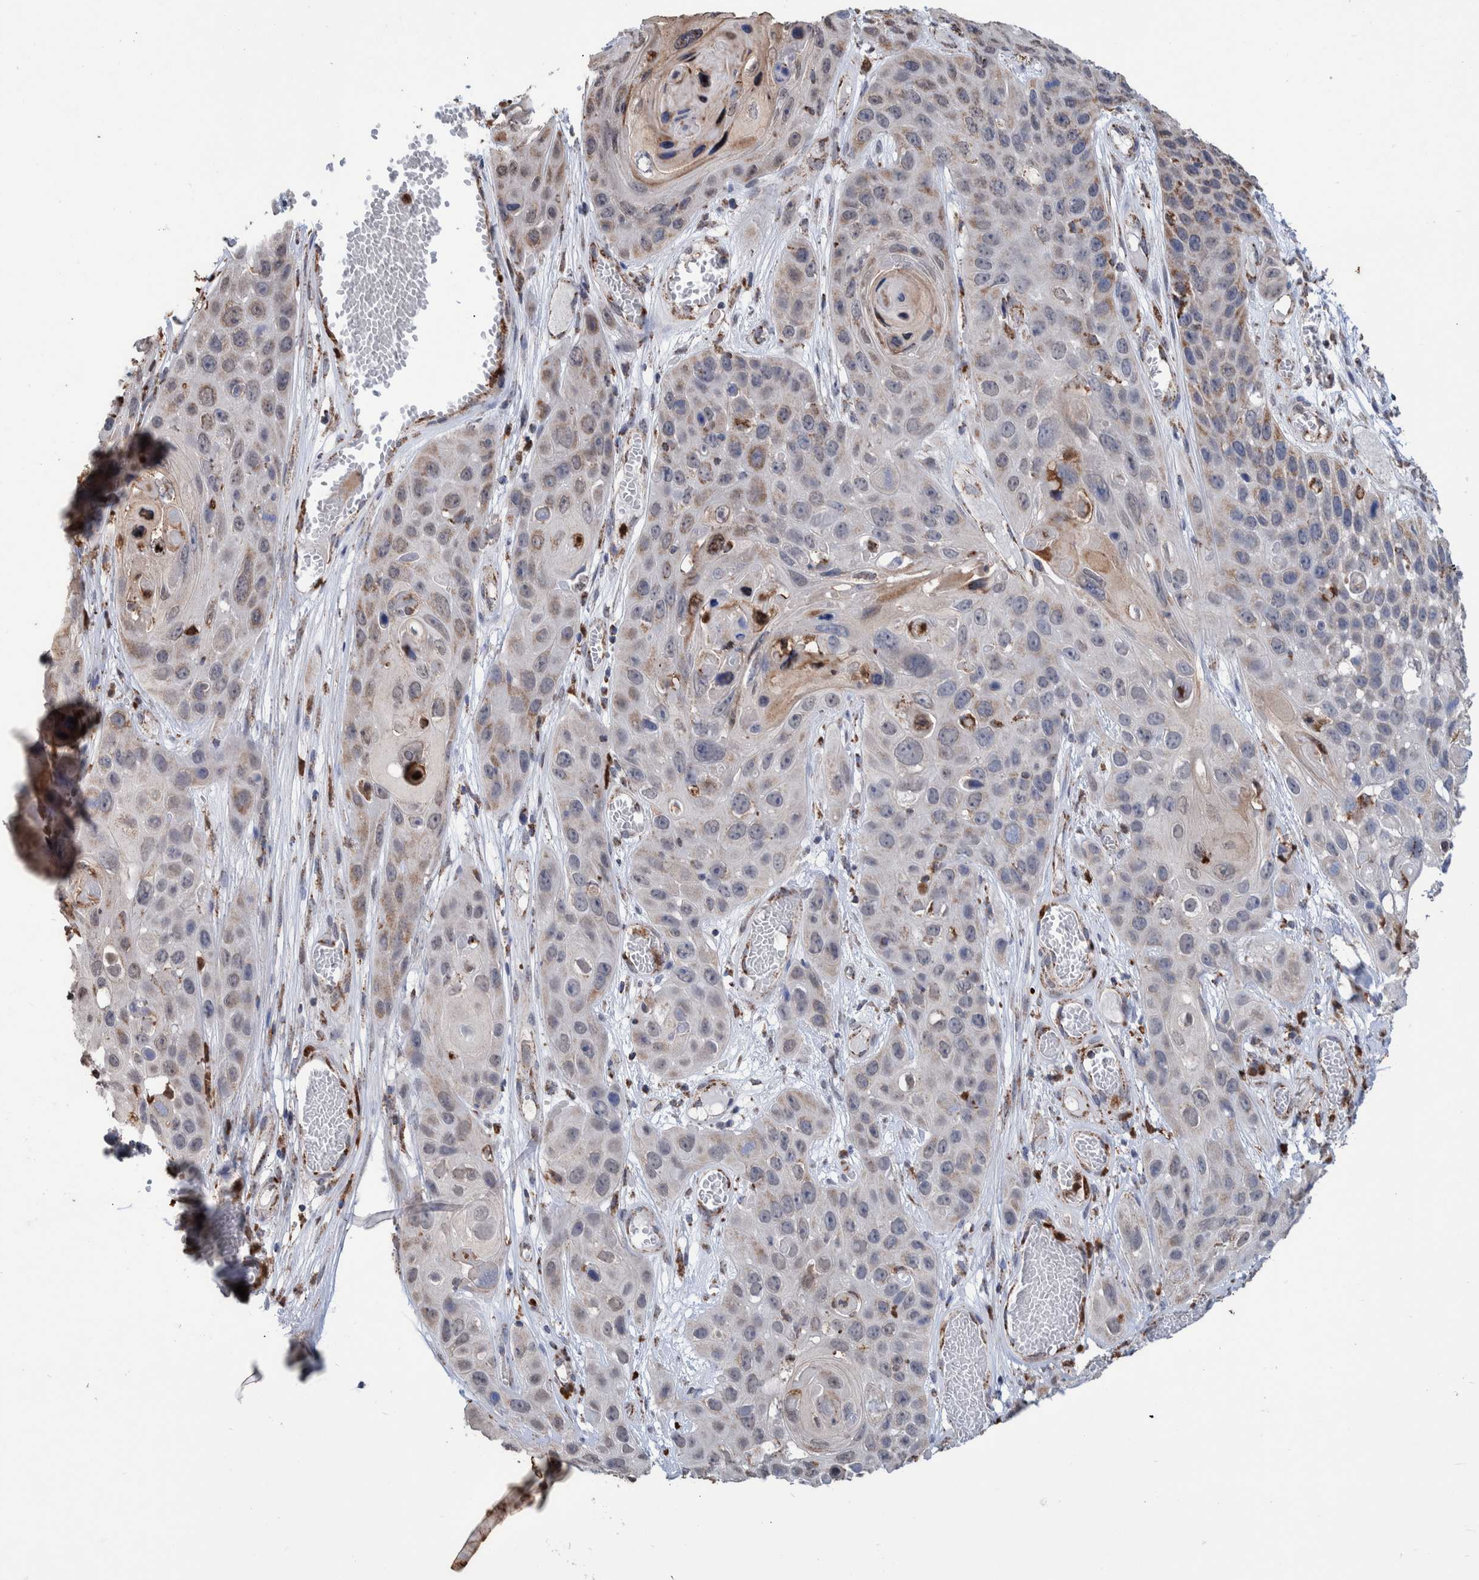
{"staining": {"intensity": "weak", "quantity": "<25%", "location": "cytoplasmic/membranous"}, "tissue": "skin cancer", "cell_type": "Tumor cells", "image_type": "cancer", "snomed": [{"axis": "morphology", "description": "Squamous cell carcinoma, NOS"}, {"axis": "topography", "description": "Skin"}], "caption": "Tumor cells are negative for protein expression in human squamous cell carcinoma (skin).", "gene": "DECR1", "patient": {"sex": "male", "age": 55}}